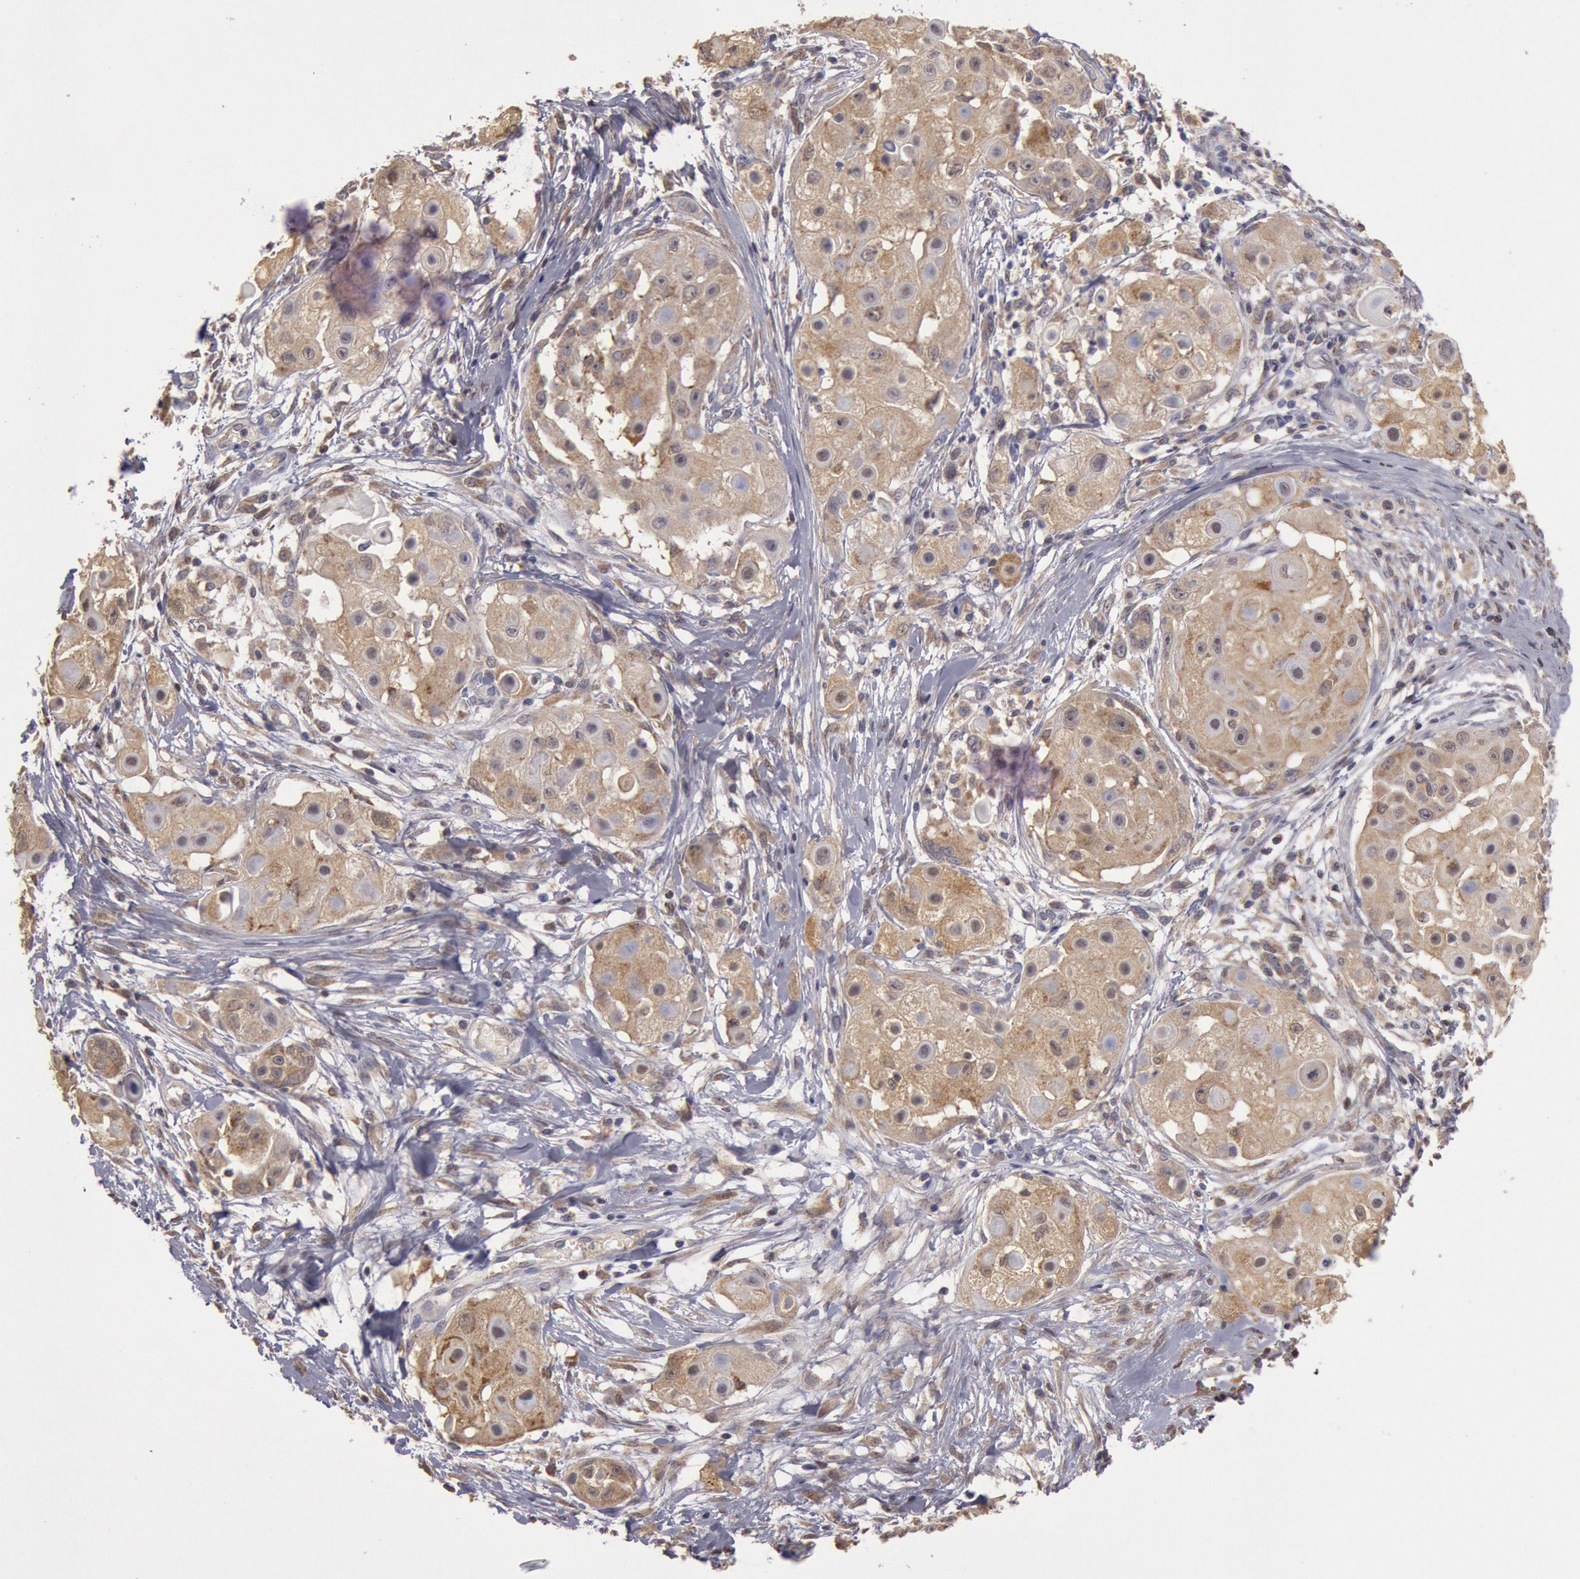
{"staining": {"intensity": "weak", "quantity": ">75%", "location": "cytoplasmic/membranous"}, "tissue": "skin cancer", "cell_type": "Tumor cells", "image_type": "cancer", "snomed": [{"axis": "morphology", "description": "Squamous cell carcinoma, NOS"}, {"axis": "topography", "description": "Skin"}], "caption": "Squamous cell carcinoma (skin) was stained to show a protein in brown. There is low levels of weak cytoplasmic/membranous positivity in approximately >75% of tumor cells.", "gene": "MPST", "patient": {"sex": "female", "age": 57}}